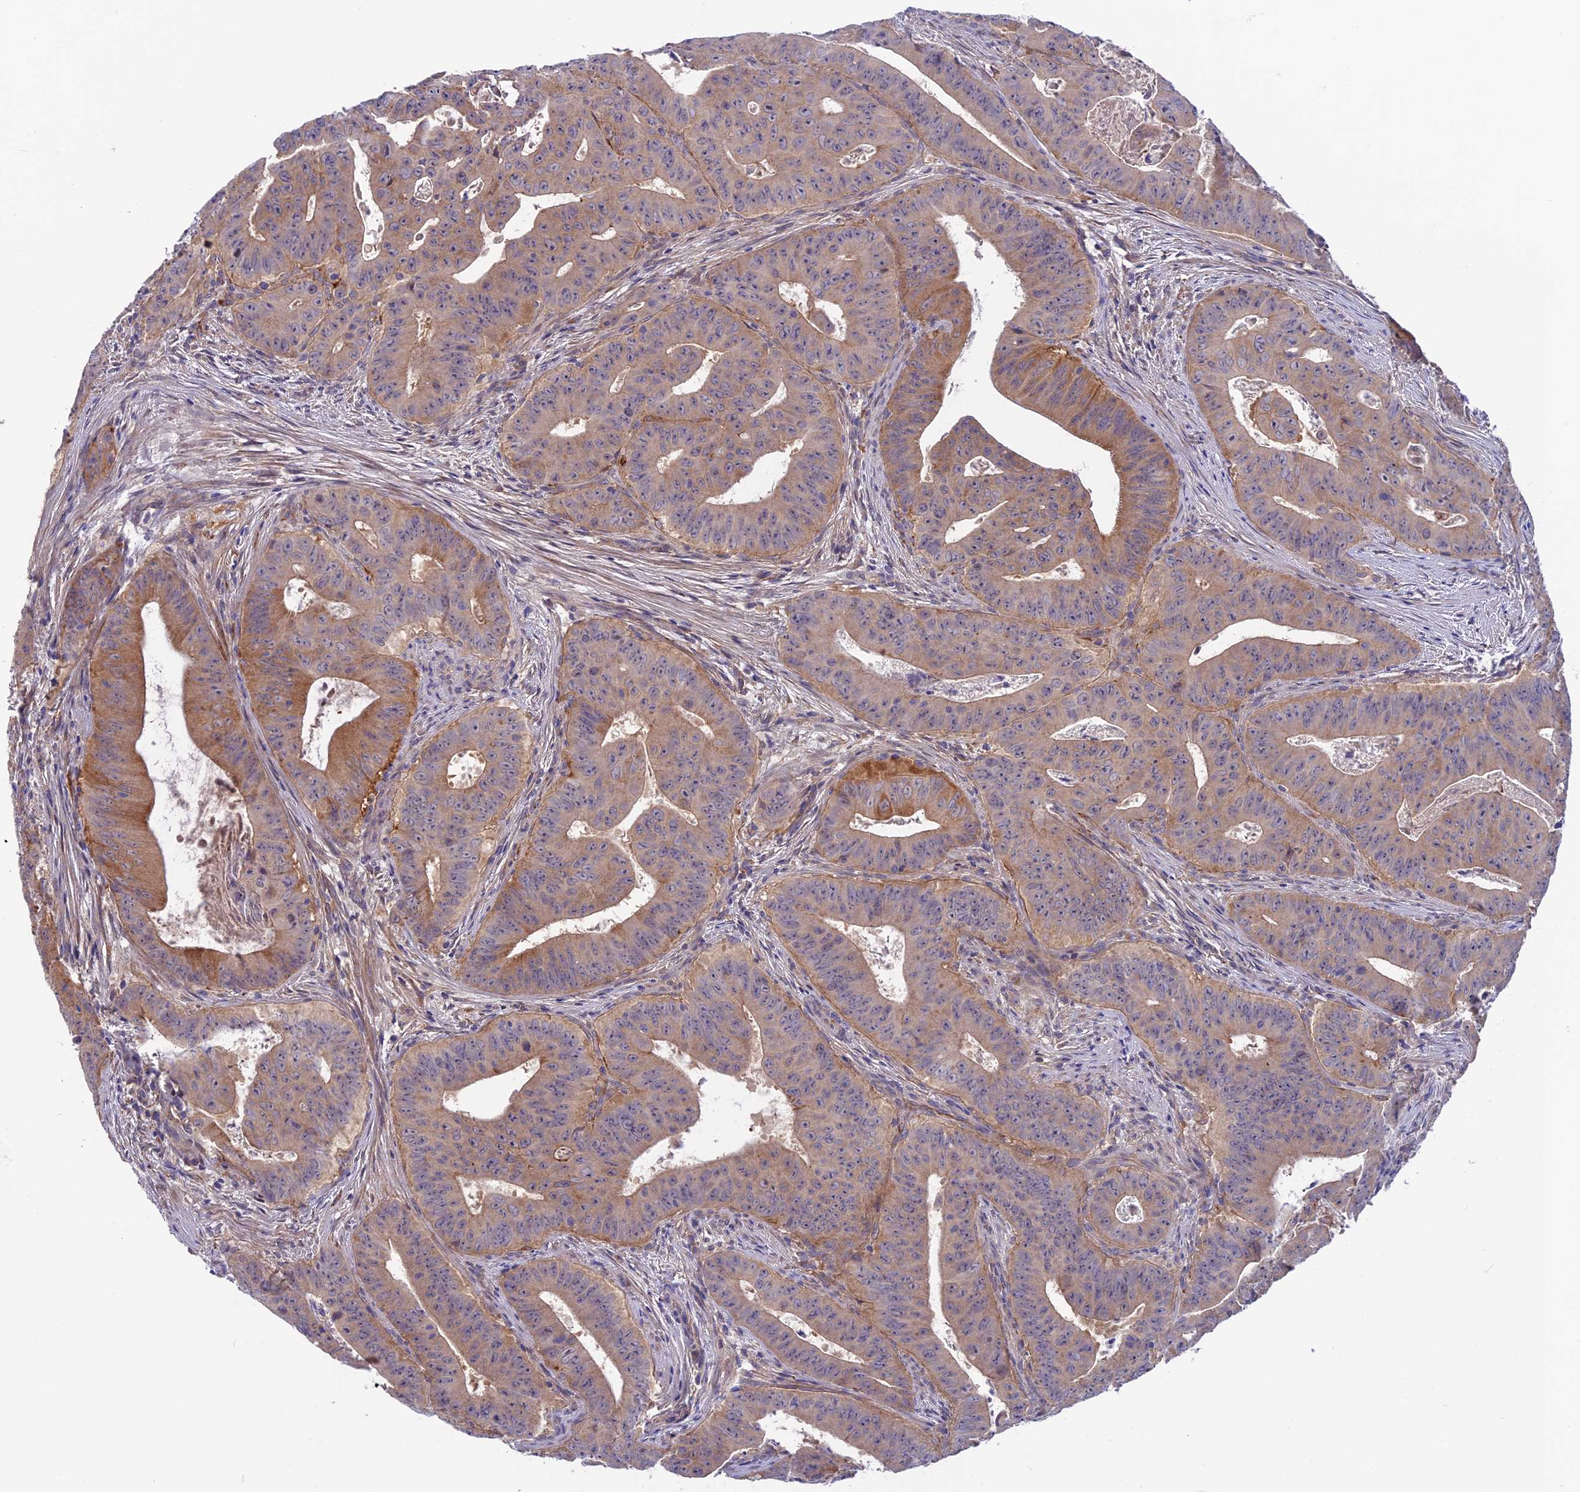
{"staining": {"intensity": "weak", "quantity": "25%-75%", "location": "cytoplasmic/membranous"}, "tissue": "colorectal cancer", "cell_type": "Tumor cells", "image_type": "cancer", "snomed": [{"axis": "morphology", "description": "Adenocarcinoma, NOS"}, {"axis": "topography", "description": "Rectum"}], "caption": "Tumor cells show low levels of weak cytoplasmic/membranous staining in about 25%-75% of cells in colorectal adenocarcinoma.", "gene": "COL4A3", "patient": {"sex": "female", "age": 75}}